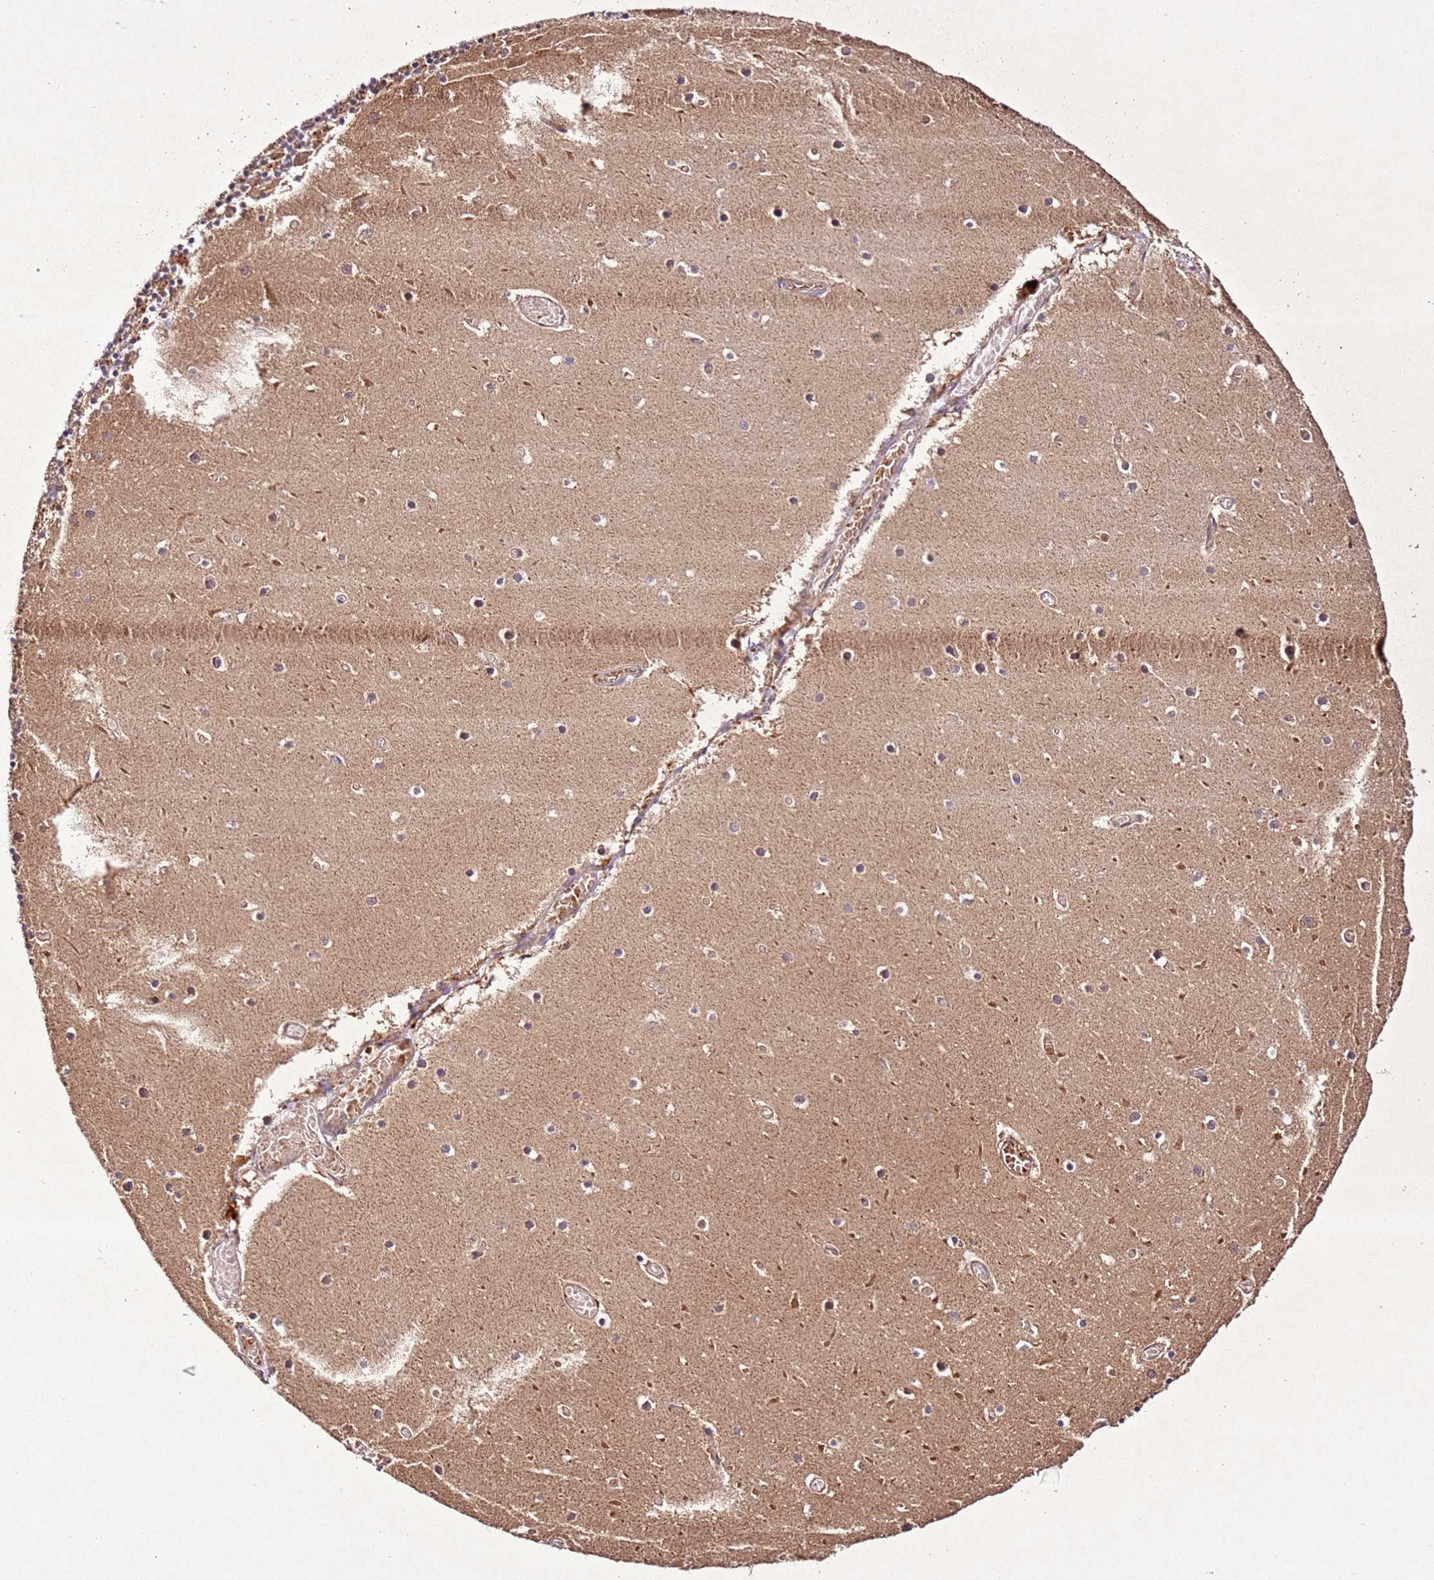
{"staining": {"intensity": "strong", "quantity": "25%-75%", "location": "cytoplasmic/membranous"}, "tissue": "cerebellum", "cell_type": "Cells in granular layer", "image_type": "normal", "snomed": [{"axis": "morphology", "description": "Normal tissue, NOS"}, {"axis": "topography", "description": "Cerebellum"}], "caption": "Immunohistochemical staining of benign cerebellum reveals 25%-75% levels of strong cytoplasmic/membranous protein staining in about 25%-75% of cells in granular layer. (Stains: DAB in brown, nuclei in blue, Microscopy: brightfield microscopy at high magnification).", "gene": "PTMA", "patient": {"sex": "female", "age": 28}}